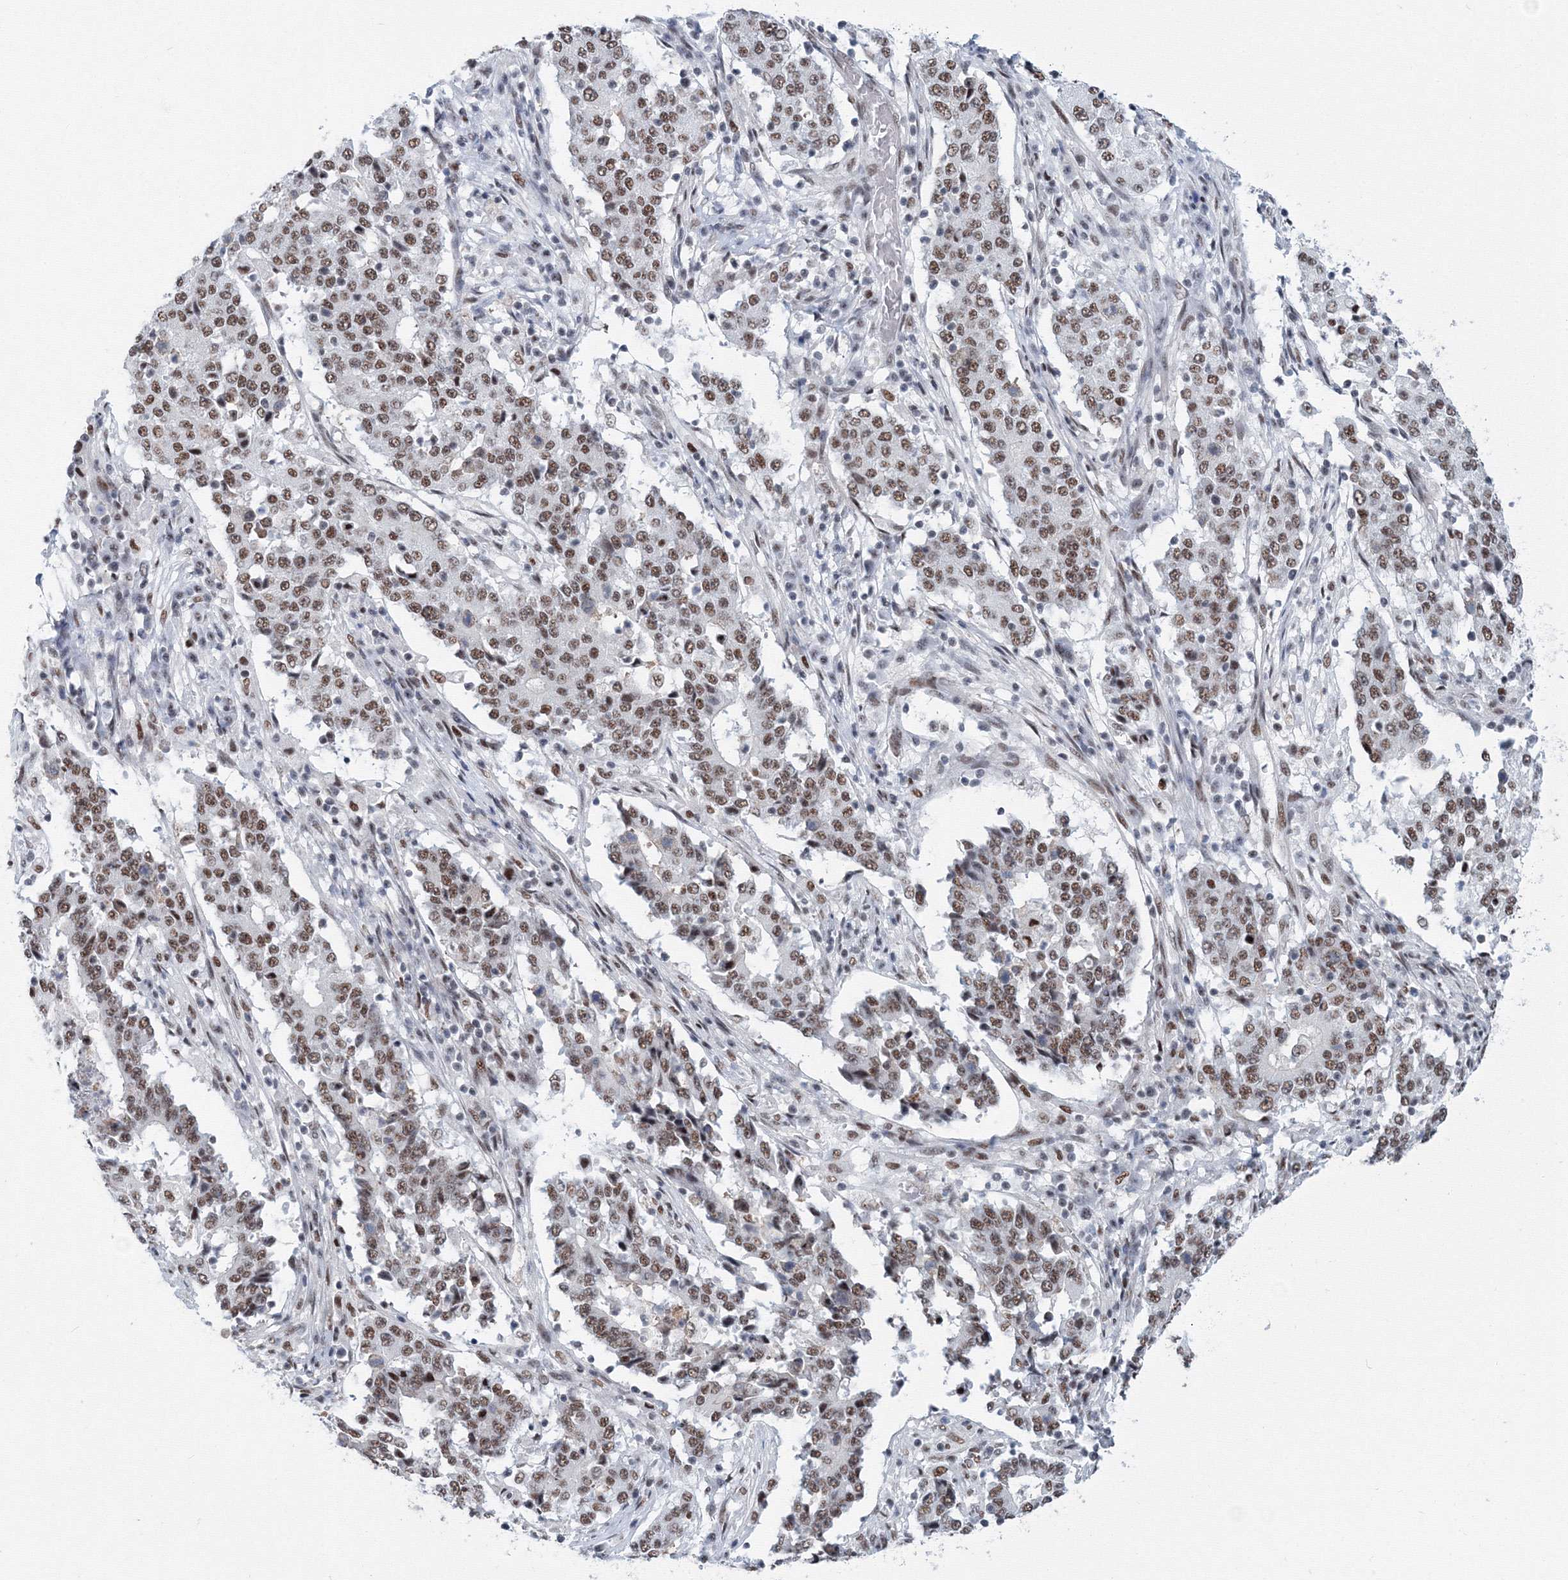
{"staining": {"intensity": "moderate", "quantity": ">75%", "location": "nuclear"}, "tissue": "stomach cancer", "cell_type": "Tumor cells", "image_type": "cancer", "snomed": [{"axis": "morphology", "description": "Adenocarcinoma, NOS"}, {"axis": "topography", "description": "Stomach"}], "caption": "Moderate nuclear protein staining is appreciated in about >75% of tumor cells in adenocarcinoma (stomach).", "gene": "SF3B6", "patient": {"sex": "male", "age": 59}}